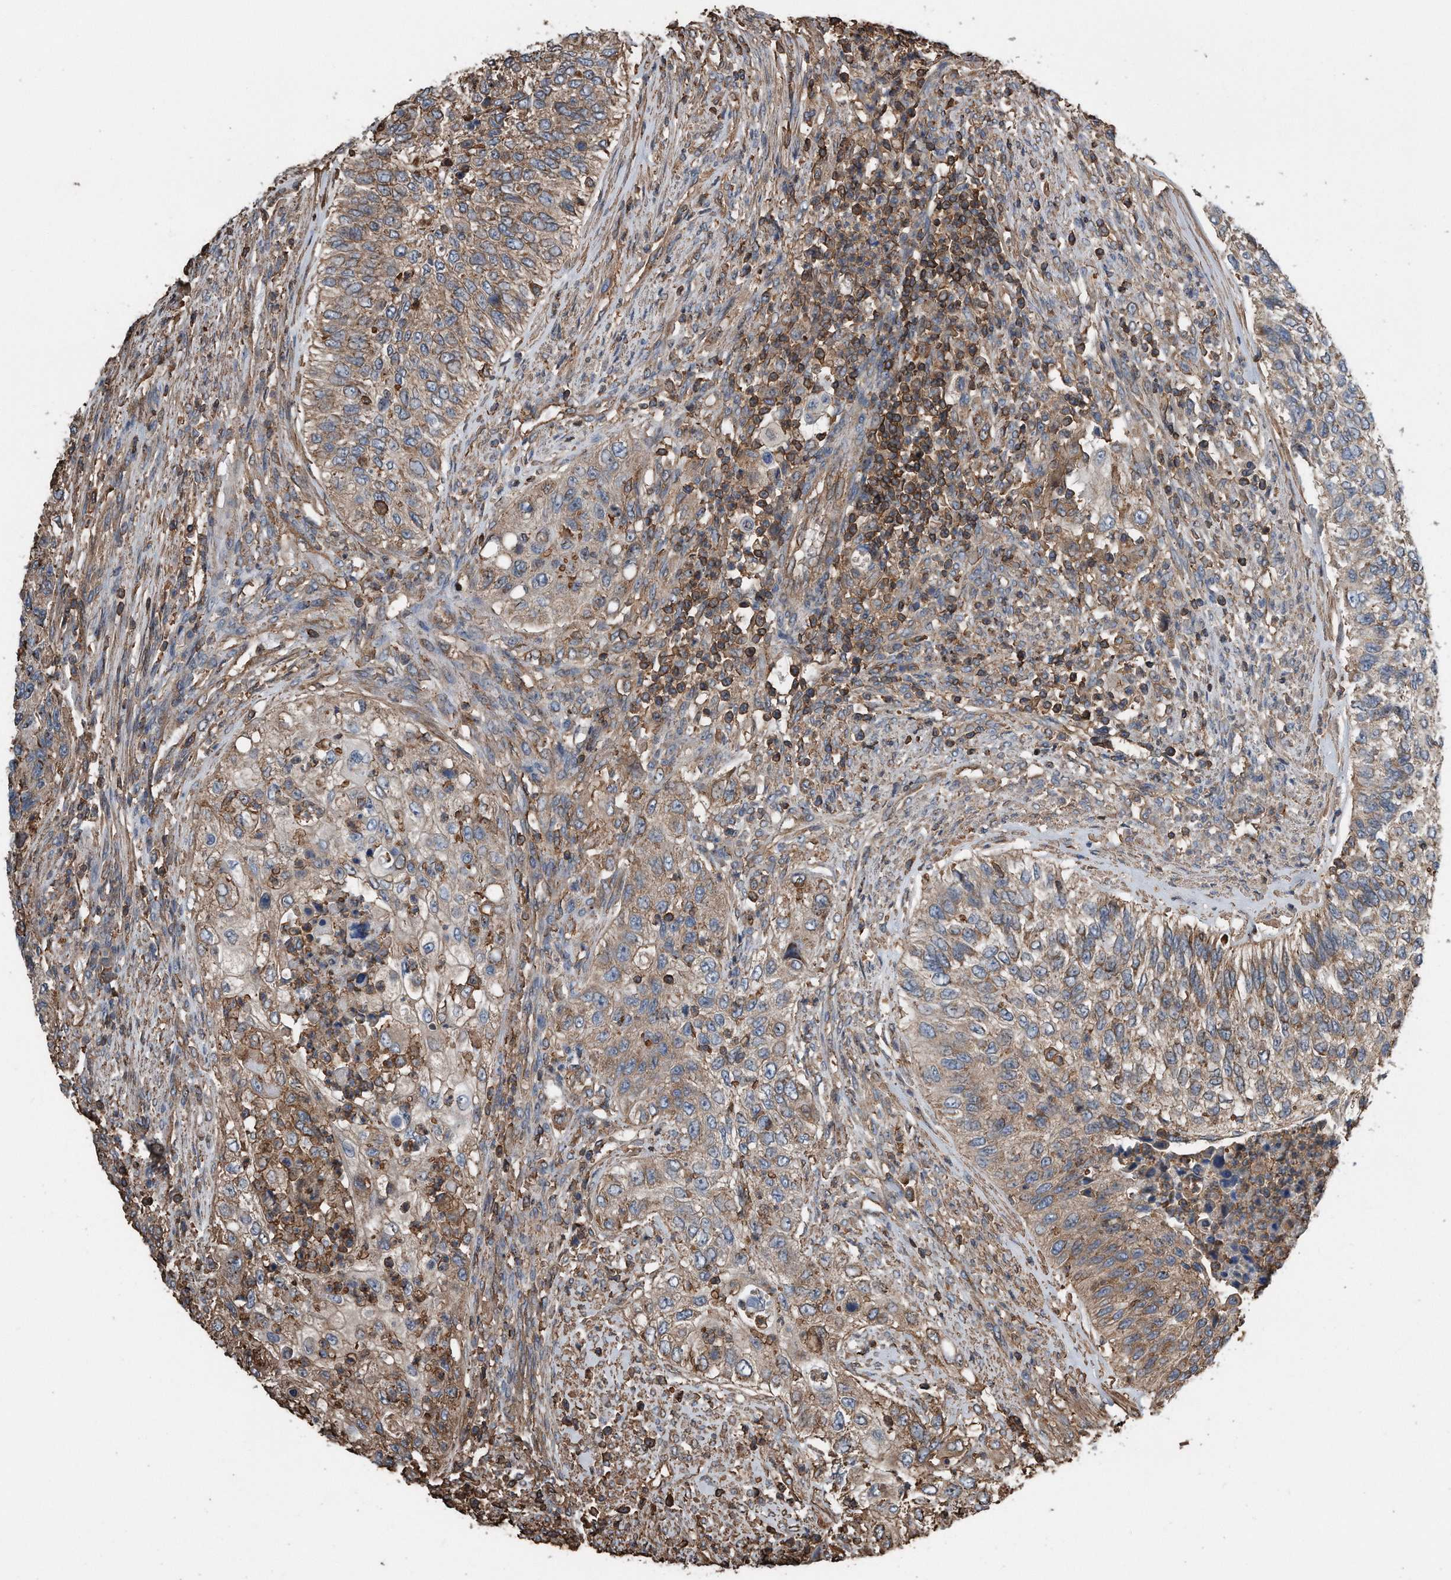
{"staining": {"intensity": "moderate", "quantity": ">75%", "location": "cytoplasmic/membranous"}, "tissue": "urothelial cancer", "cell_type": "Tumor cells", "image_type": "cancer", "snomed": [{"axis": "morphology", "description": "Urothelial carcinoma, High grade"}, {"axis": "topography", "description": "Urinary bladder"}], "caption": "A brown stain labels moderate cytoplasmic/membranous expression of a protein in human urothelial cancer tumor cells. Using DAB (3,3'-diaminobenzidine) (brown) and hematoxylin (blue) stains, captured at high magnification using brightfield microscopy.", "gene": "RSPO3", "patient": {"sex": "female", "age": 60}}